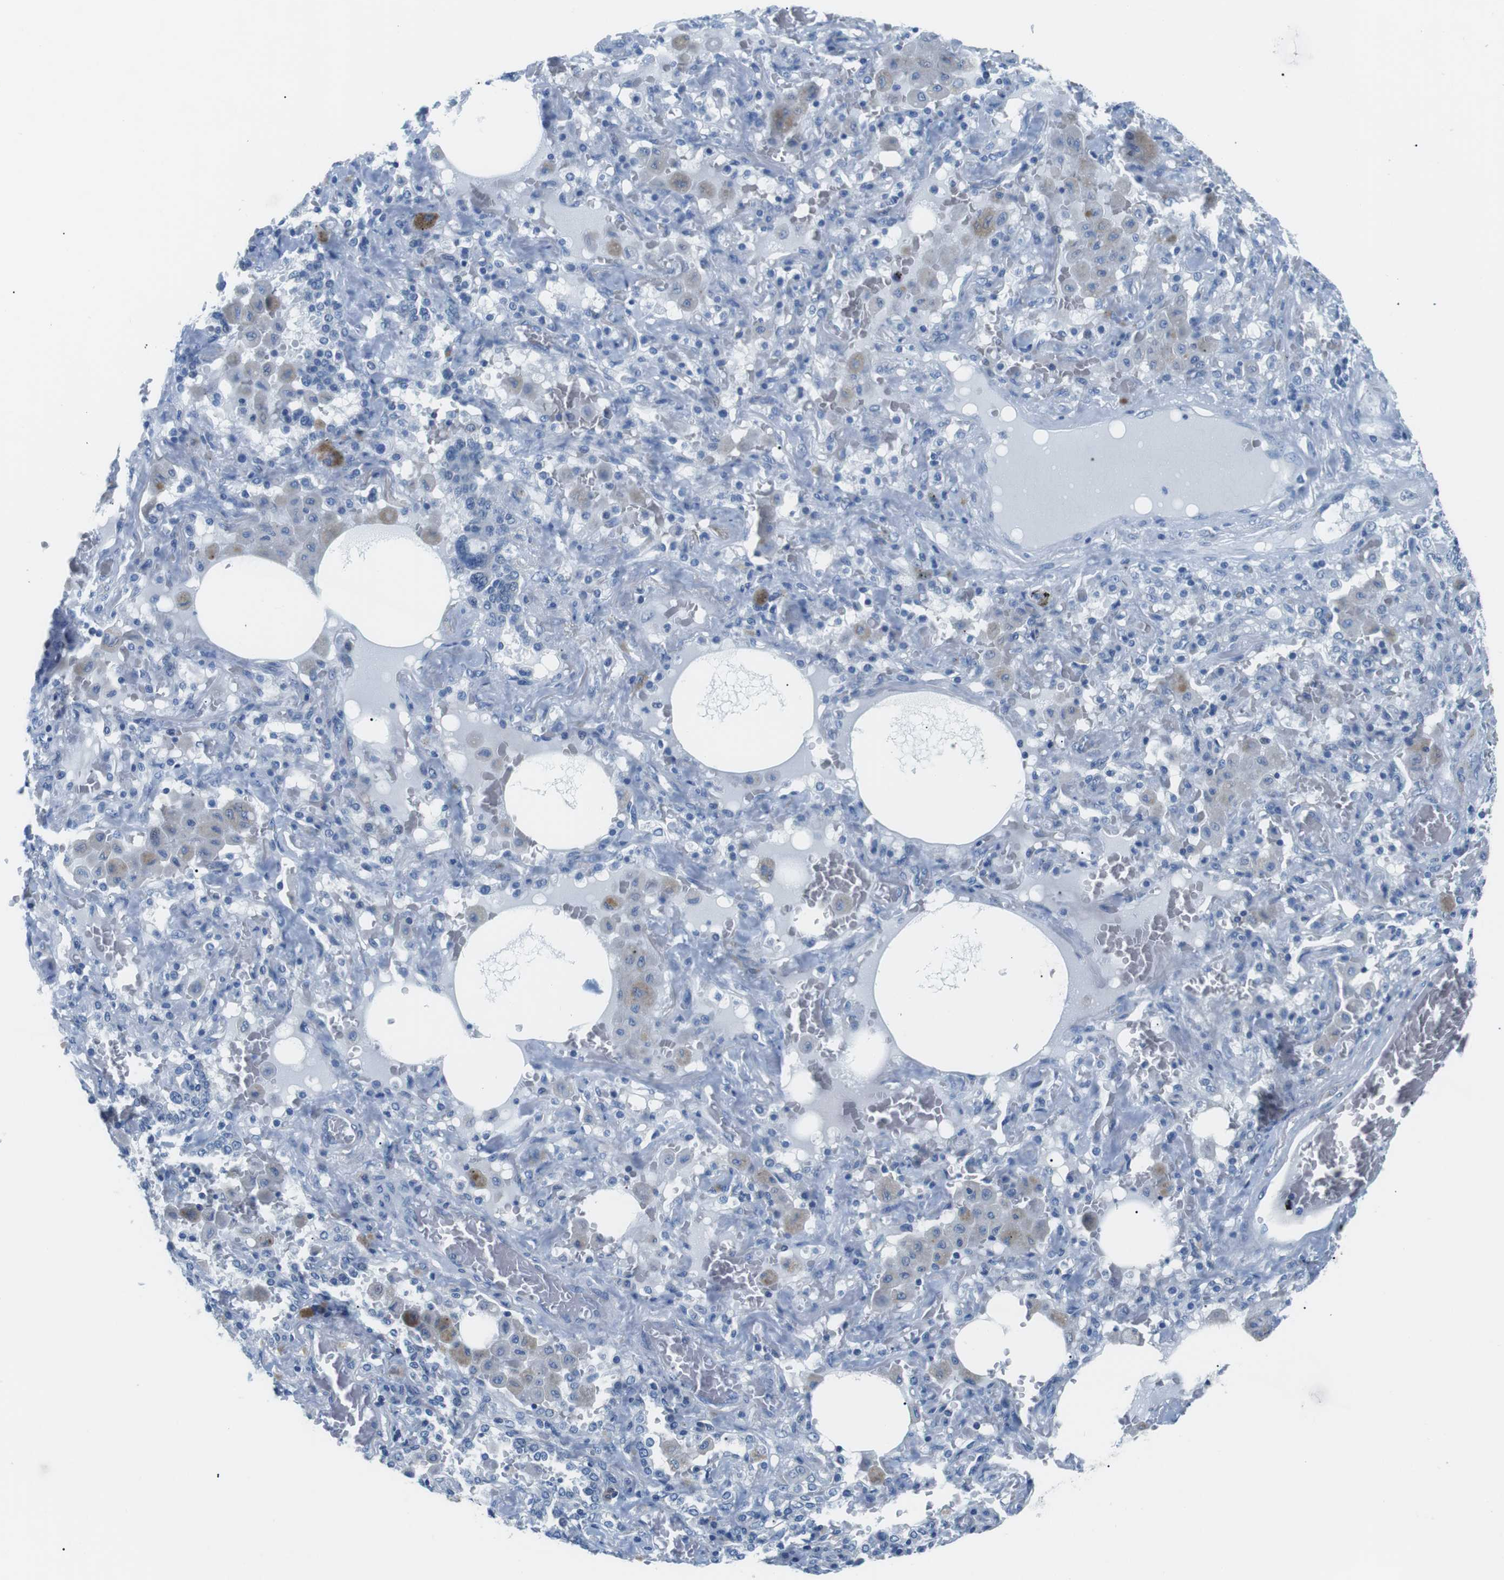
{"staining": {"intensity": "negative", "quantity": "none", "location": "none"}, "tissue": "lung cancer", "cell_type": "Tumor cells", "image_type": "cancer", "snomed": [{"axis": "morphology", "description": "Squamous cell carcinoma, NOS"}, {"axis": "topography", "description": "Lung"}], "caption": "The image displays no staining of tumor cells in lung cancer.", "gene": "MUC2", "patient": {"sex": "female", "age": 47}}